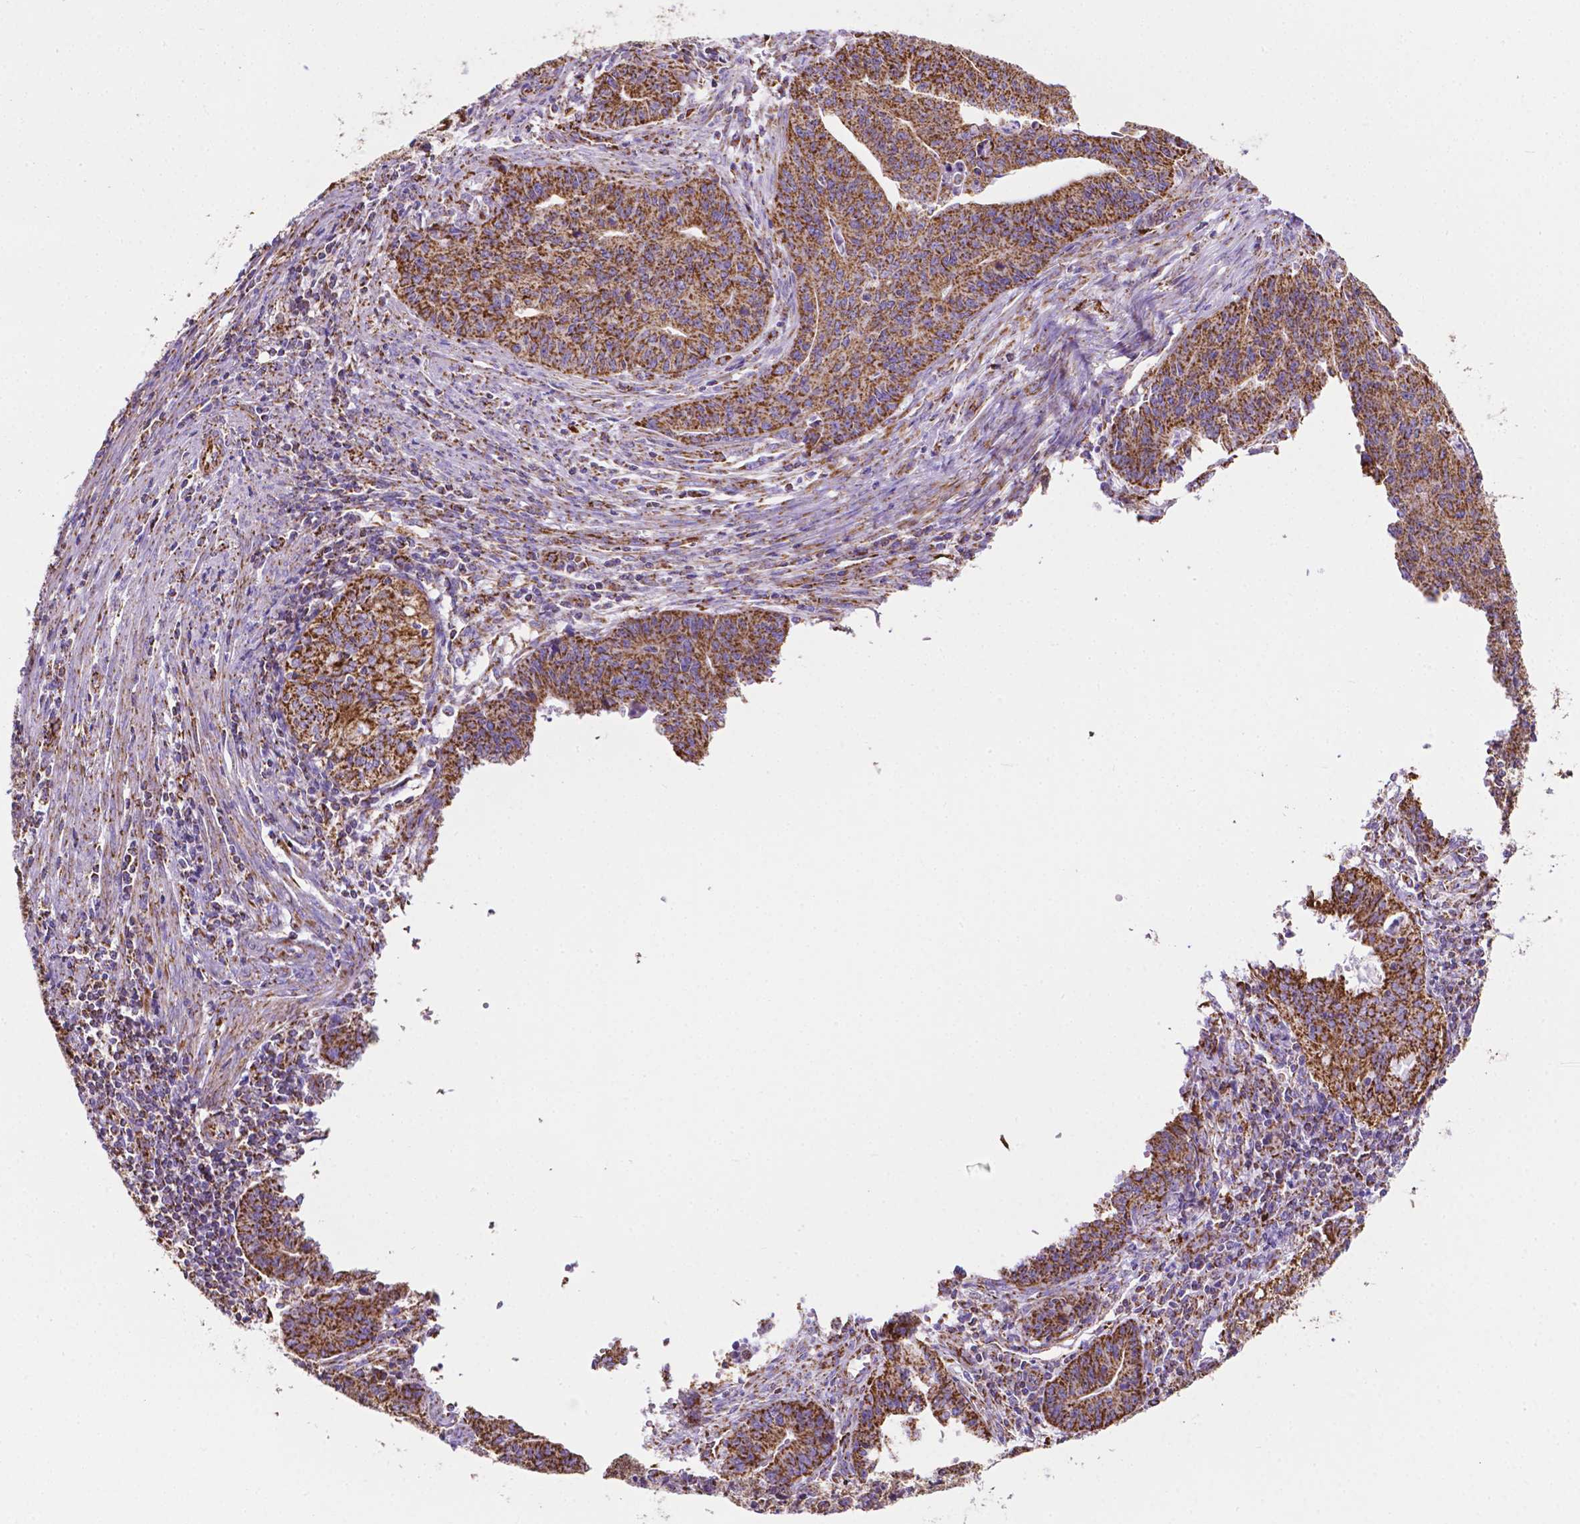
{"staining": {"intensity": "strong", "quantity": ">75%", "location": "cytoplasmic/membranous"}, "tissue": "endometrial cancer", "cell_type": "Tumor cells", "image_type": "cancer", "snomed": [{"axis": "morphology", "description": "Adenocarcinoma, NOS"}, {"axis": "topography", "description": "Endometrium"}], "caption": "Protein staining of endometrial cancer (adenocarcinoma) tissue shows strong cytoplasmic/membranous expression in approximately >75% of tumor cells.", "gene": "RMDN3", "patient": {"sex": "female", "age": 59}}